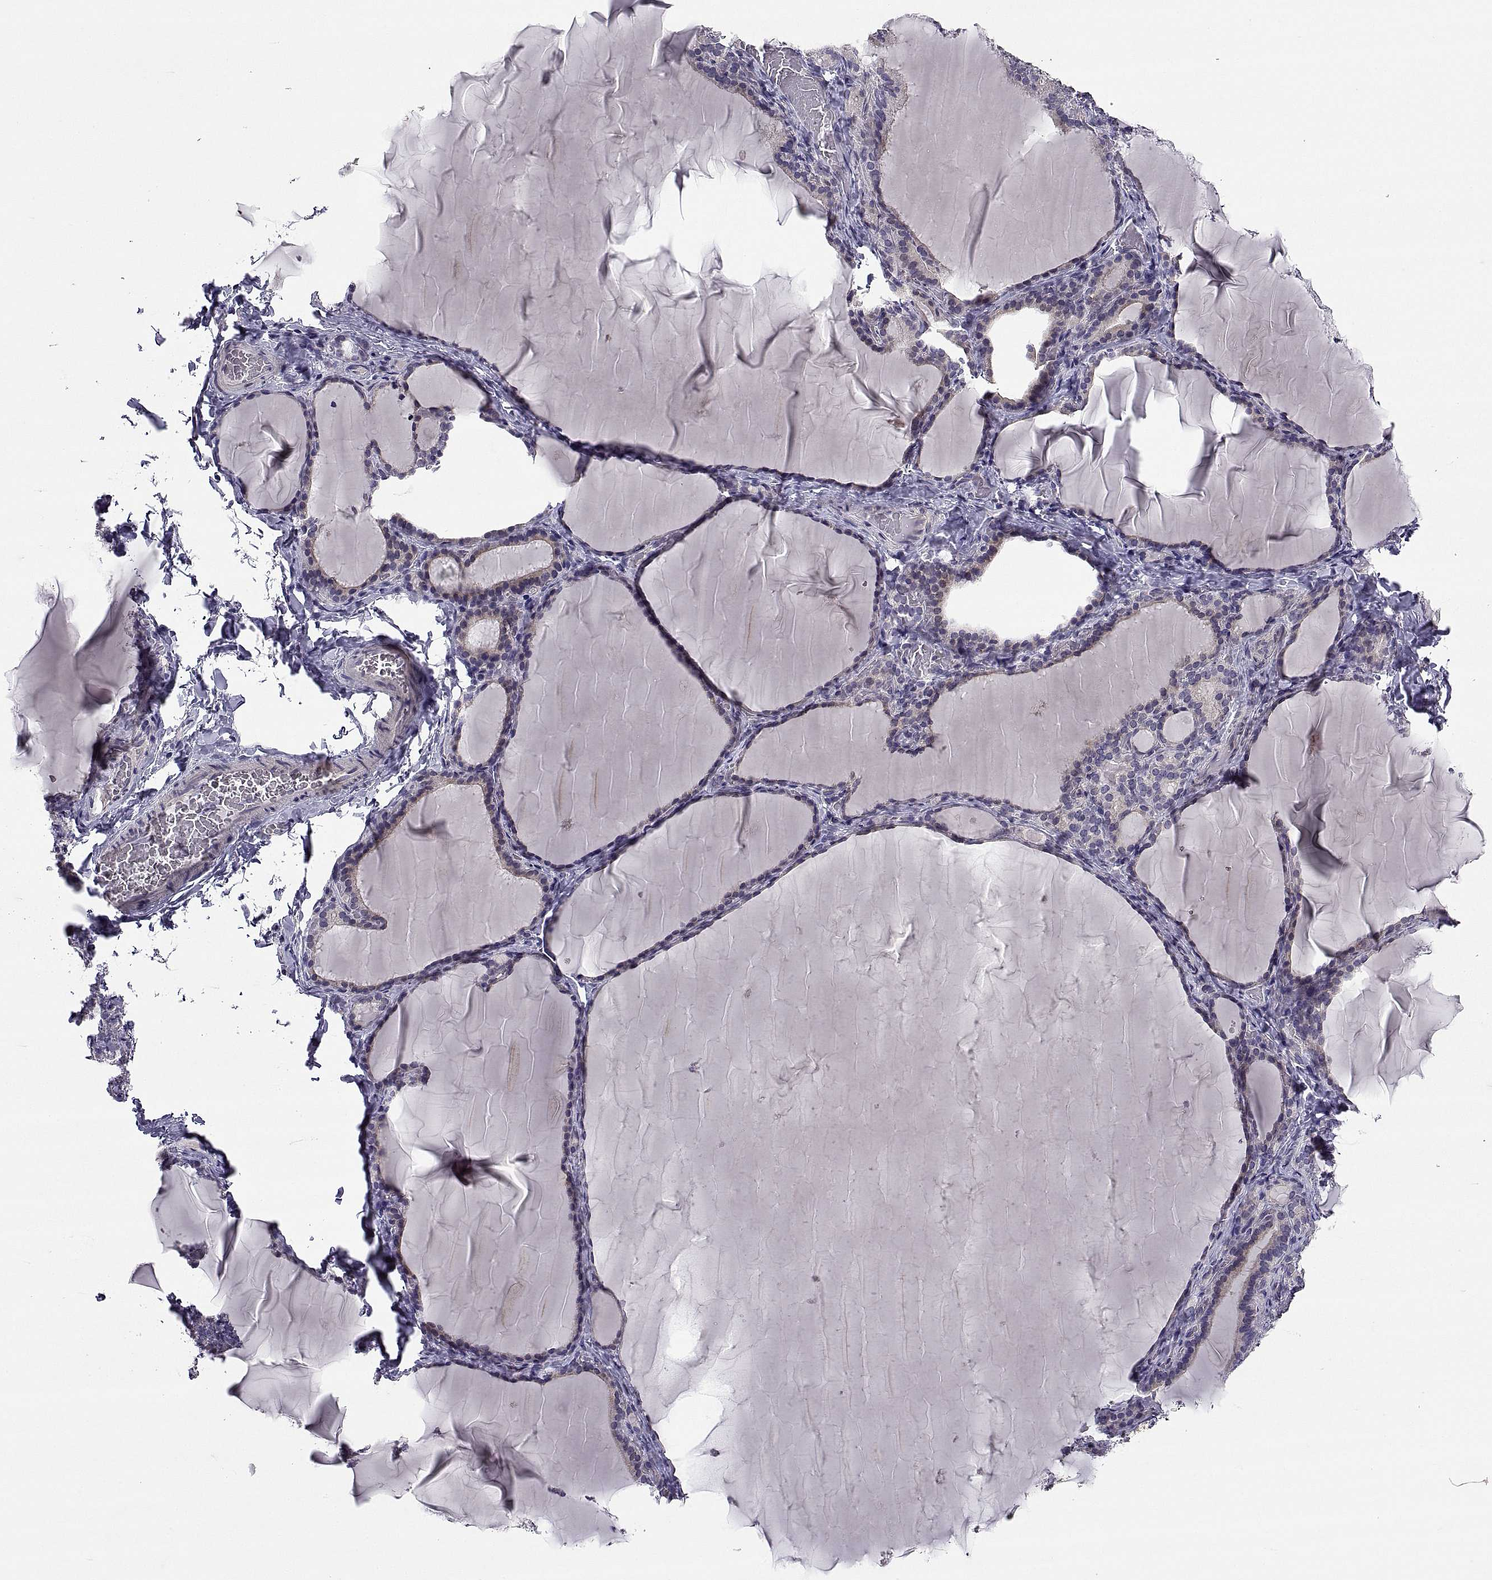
{"staining": {"intensity": "negative", "quantity": "none", "location": "none"}, "tissue": "thyroid gland", "cell_type": "Glandular cells", "image_type": "normal", "snomed": [{"axis": "morphology", "description": "Normal tissue, NOS"}, {"axis": "morphology", "description": "Hyperplasia, NOS"}, {"axis": "topography", "description": "Thyroid gland"}], "caption": "This is a image of IHC staining of normal thyroid gland, which shows no positivity in glandular cells. Brightfield microscopy of immunohistochemistry stained with DAB (brown) and hematoxylin (blue), captured at high magnification.", "gene": "NPTX2", "patient": {"sex": "female", "age": 27}}